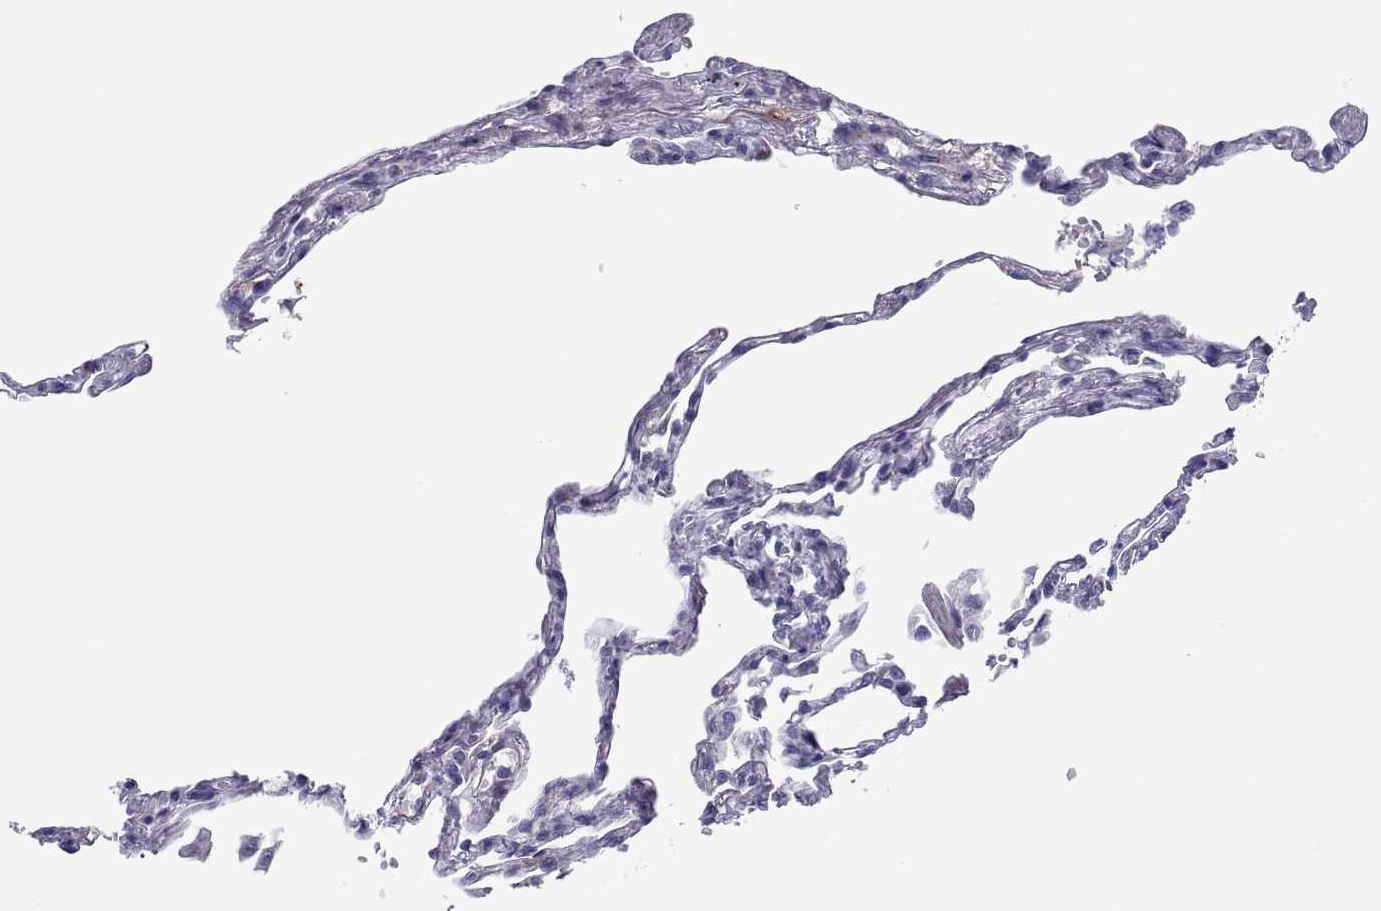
{"staining": {"intensity": "negative", "quantity": "none", "location": "none"}, "tissue": "lung", "cell_type": "Alveolar cells", "image_type": "normal", "snomed": [{"axis": "morphology", "description": "Normal tissue, NOS"}, {"axis": "topography", "description": "Lung"}], "caption": "This is an immunohistochemistry (IHC) image of normal human lung. There is no staining in alveolar cells.", "gene": "CHCT1", "patient": {"sex": "male", "age": 78}}